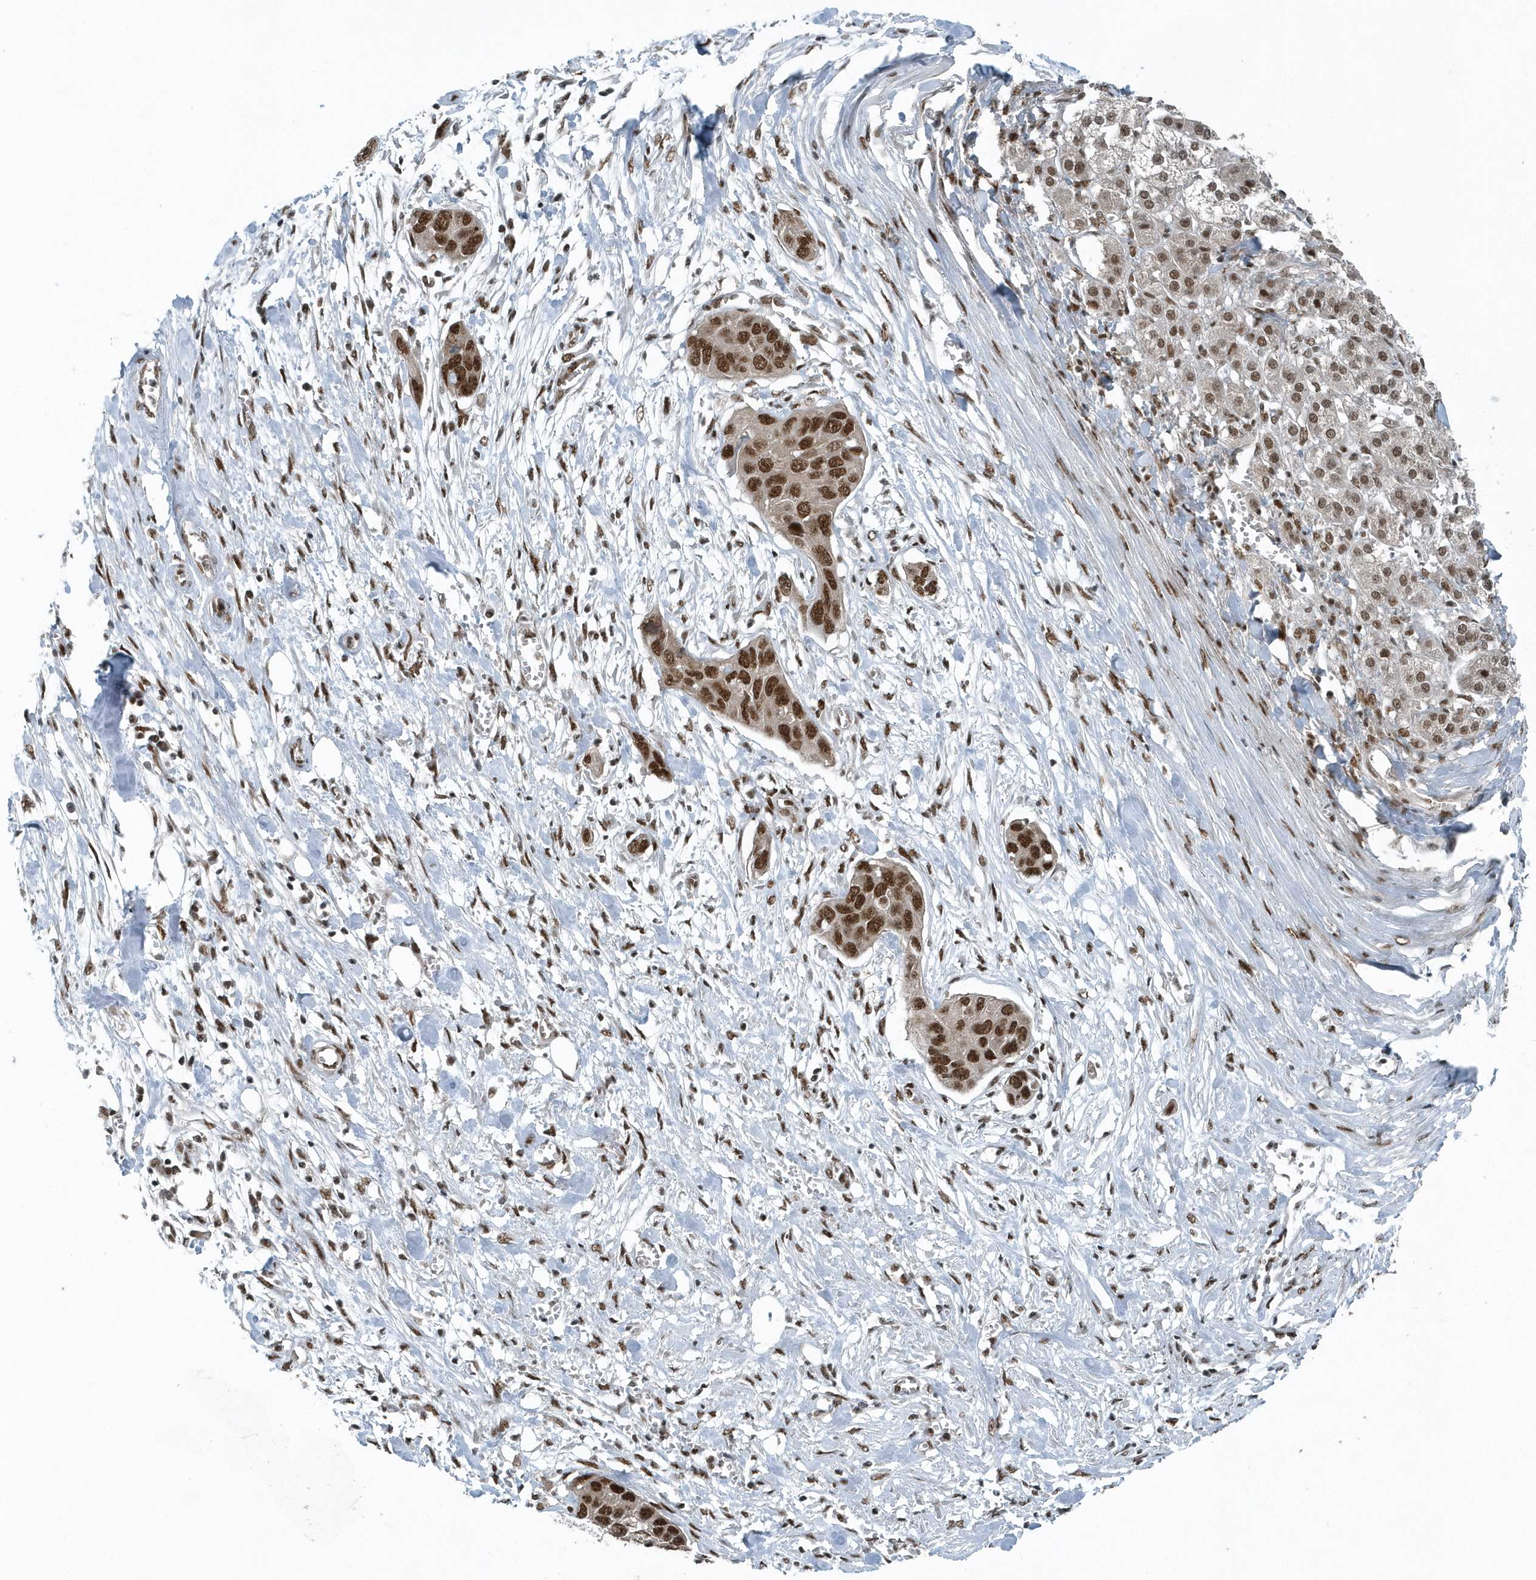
{"staining": {"intensity": "strong", "quantity": ">75%", "location": "nuclear"}, "tissue": "pancreatic cancer", "cell_type": "Tumor cells", "image_type": "cancer", "snomed": [{"axis": "morphology", "description": "Adenocarcinoma, NOS"}, {"axis": "topography", "description": "Pancreas"}], "caption": "Human pancreatic cancer (adenocarcinoma) stained with a protein marker shows strong staining in tumor cells.", "gene": "YTHDC1", "patient": {"sex": "female", "age": 60}}